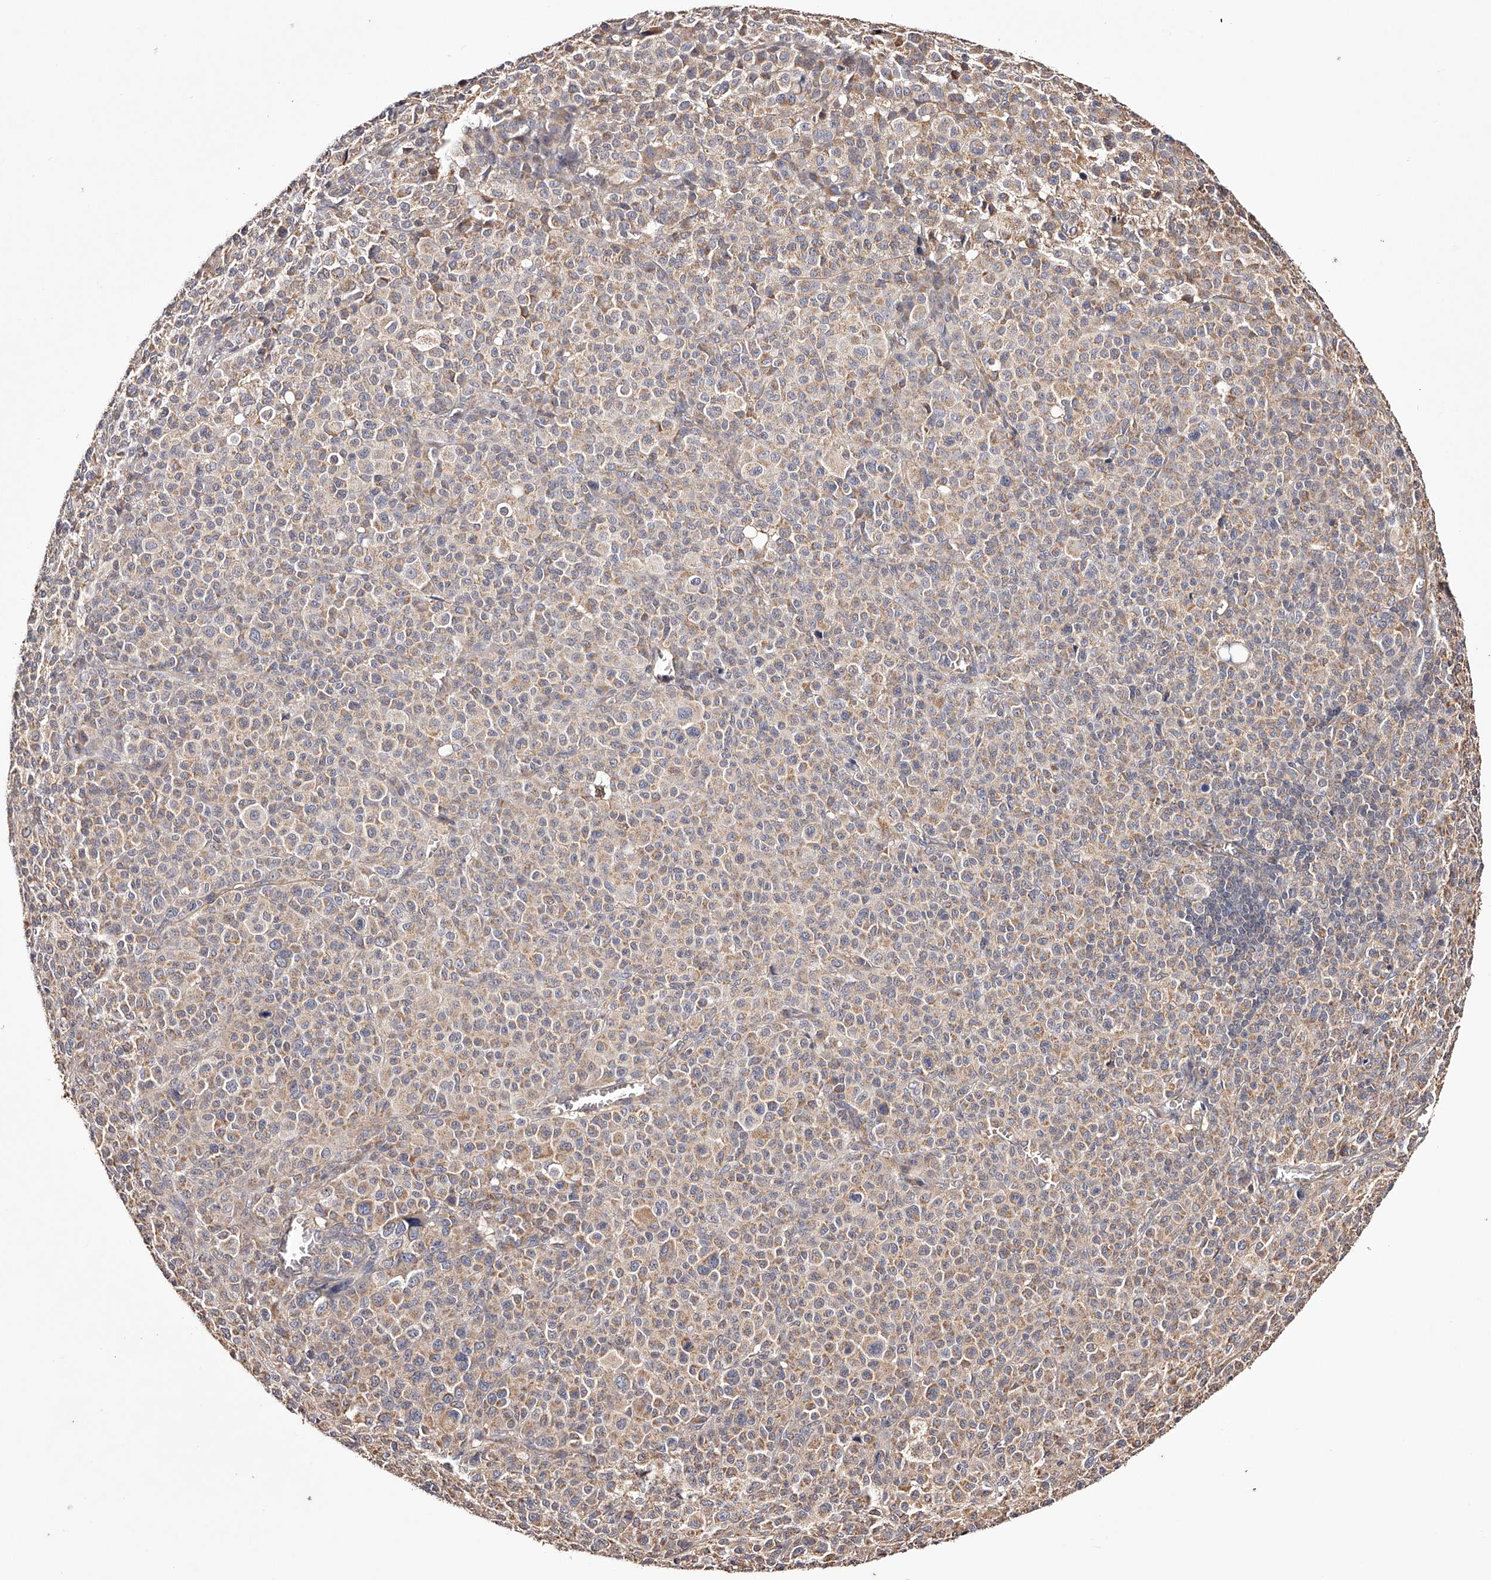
{"staining": {"intensity": "weak", "quantity": ">75%", "location": "cytoplasmic/membranous"}, "tissue": "melanoma", "cell_type": "Tumor cells", "image_type": "cancer", "snomed": [{"axis": "morphology", "description": "Malignant melanoma, Metastatic site"}, {"axis": "topography", "description": "Skin"}], "caption": "Protein staining shows weak cytoplasmic/membranous positivity in about >75% of tumor cells in melanoma.", "gene": "USP21", "patient": {"sex": "female", "age": 74}}